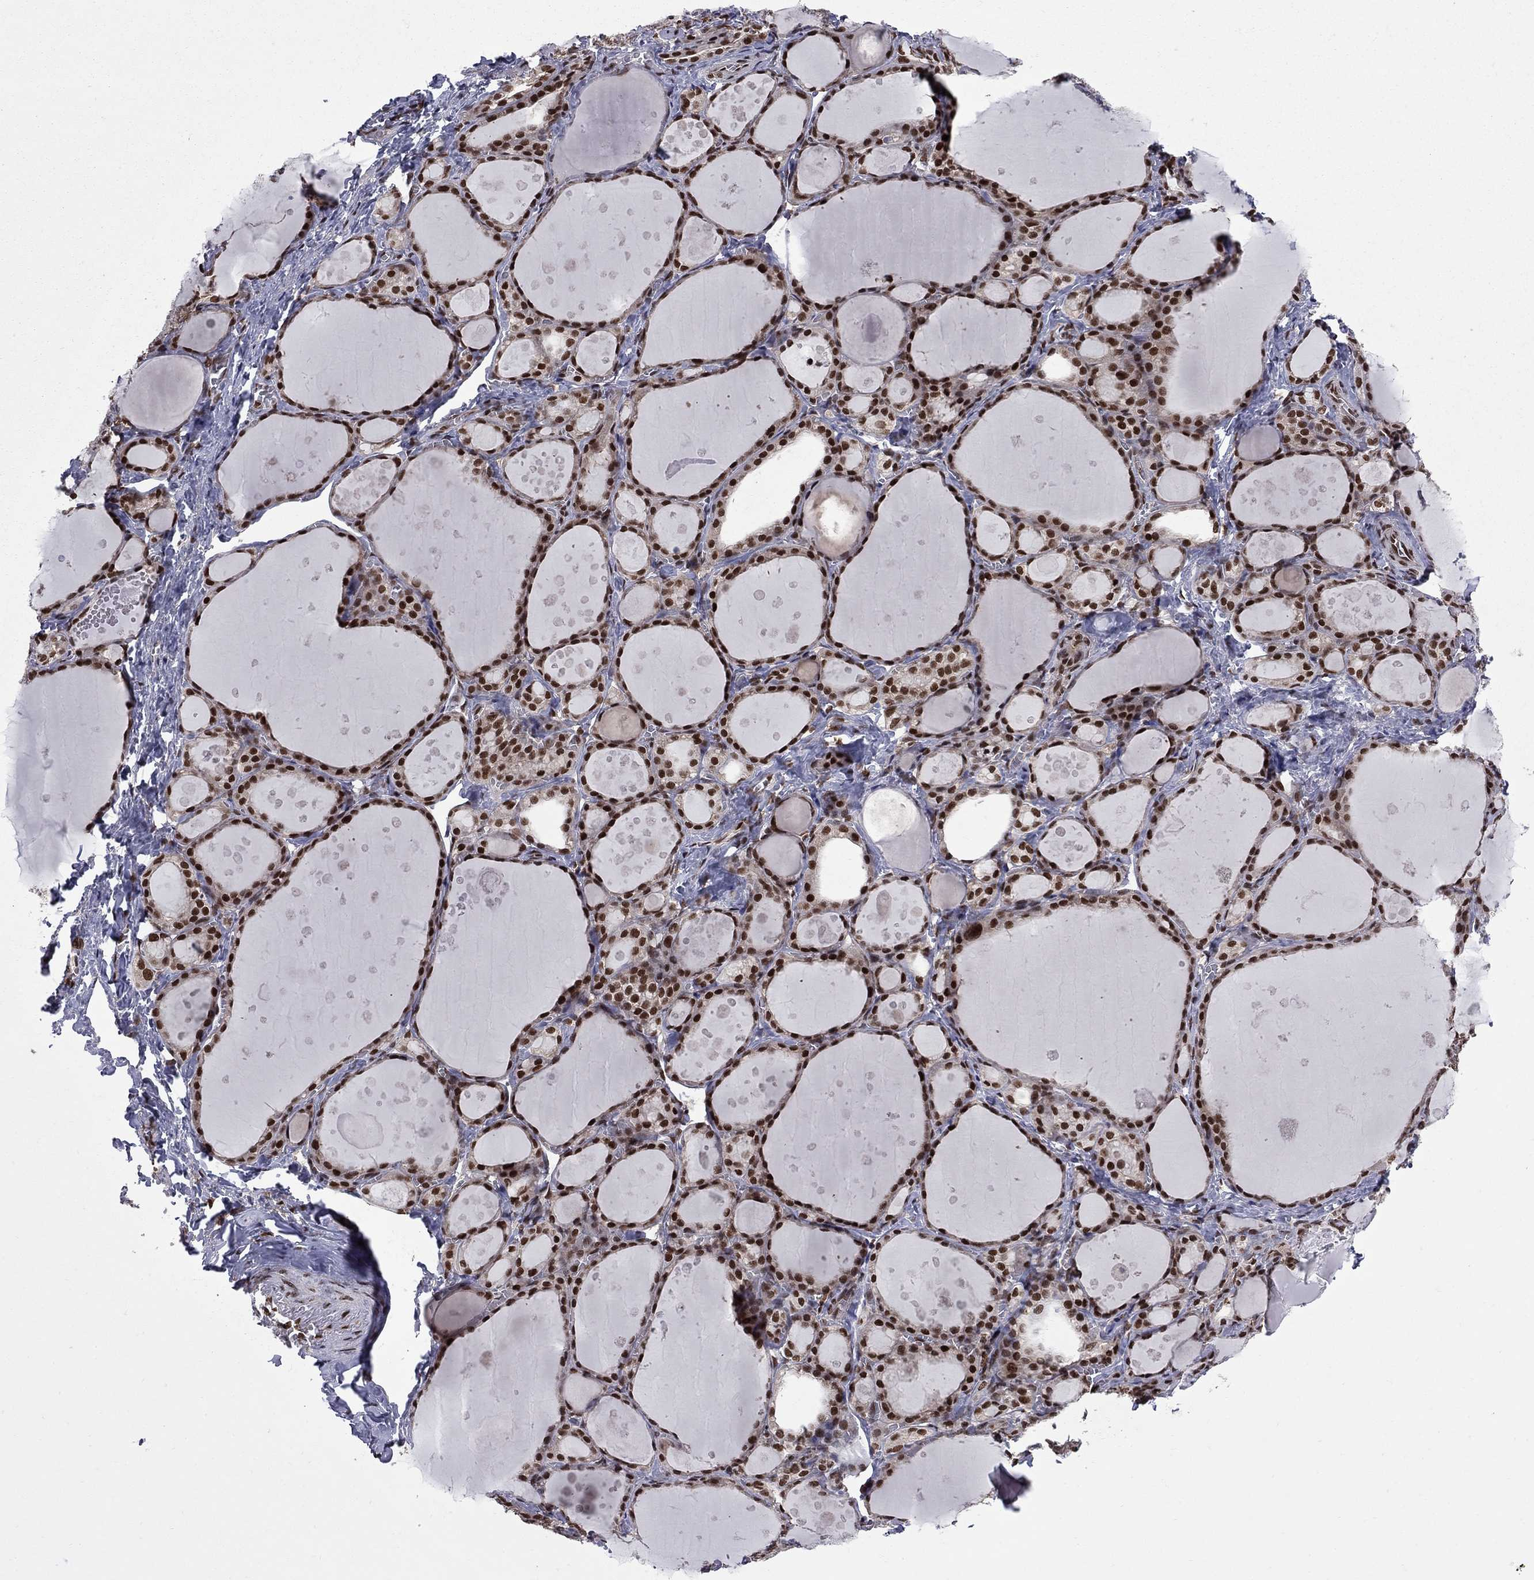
{"staining": {"intensity": "strong", "quantity": ">75%", "location": "nuclear"}, "tissue": "thyroid gland", "cell_type": "Glandular cells", "image_type": "normal", "snomed": [{"axis": "morphology", "description": "Normal tissue, NOS"}, {"axis": "topography", "description": "Thyroid gland"}], "caption": "An image of thyroid gland stained for a protein shows strong nuclear brown staining in glandular cells. The staining was performed using DAB, with brown indicating positive protein expression. Nuclei are stained blue with hematoxylin.", "gene": "MED25", "patient": {"sex": "male", "age": 68}}